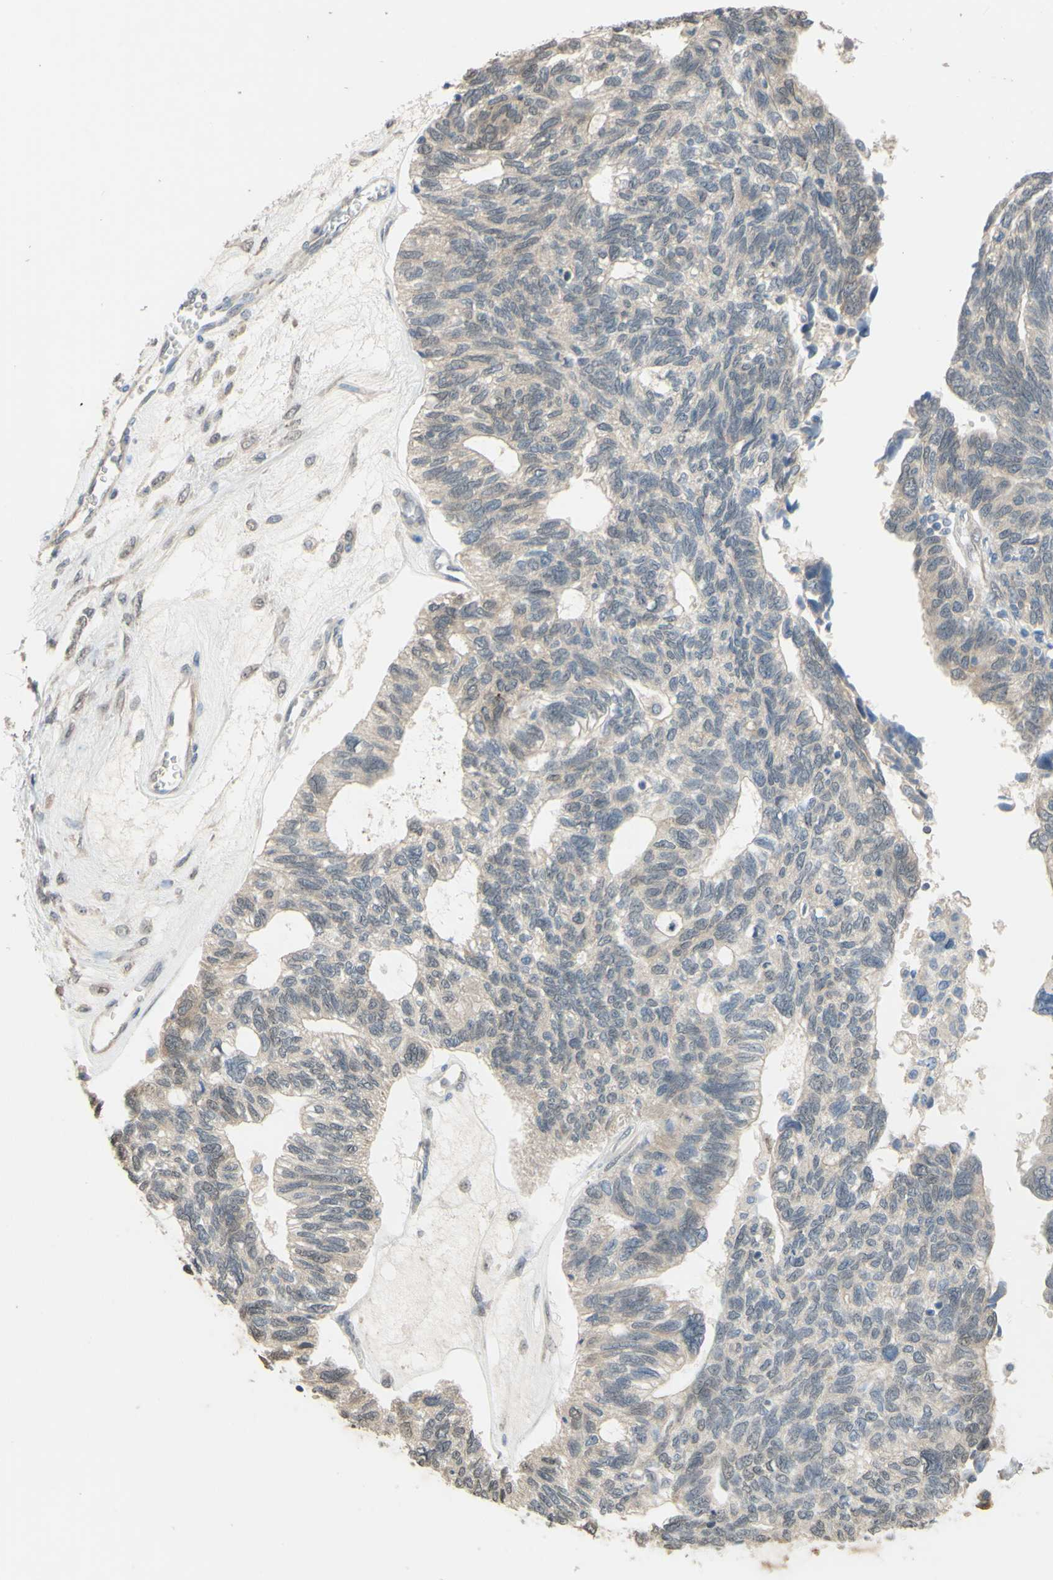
{"staining": {"intensity": "weak", "quantity": "<25%", "location": "cytoplasmic/membranous"}, "tissue": "ovarian cancer", "cell_type": "Tumor cells", "image_type": "cancer", "snomed": [{"axis": "morphology", "description": "Cystadenocarcinoma, serous, NOS"}, {"axis": "topography", "description": "Ovary"}], "caption": "Tumor cells show no significant staining in ovarian cancer (serous cystadenocarcinoma).", "gene": "SMIM19", "patient": {"sex": "female", "age": 79}}